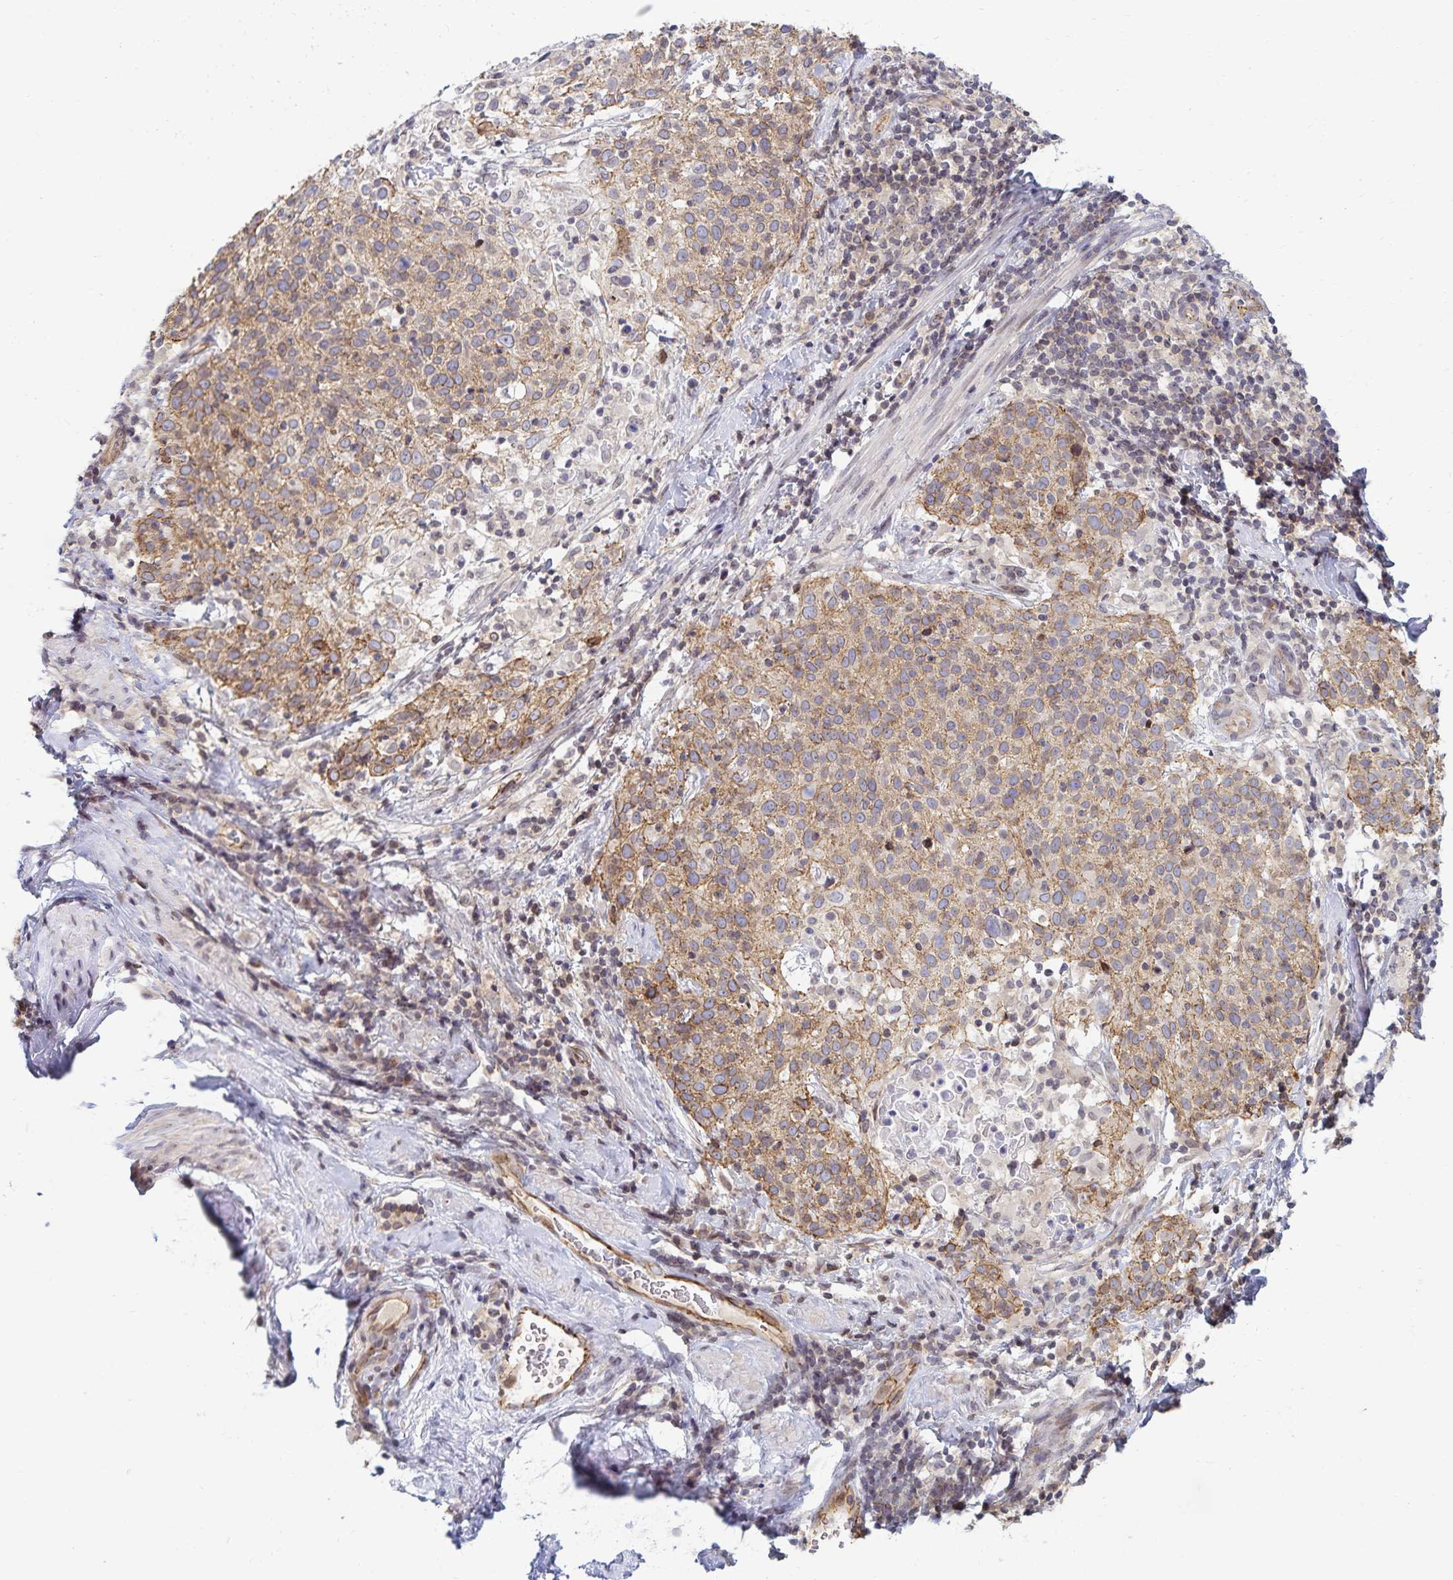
{"staining": {"intensity": "weak", "quantity": ">75%", "location": "cytoplasmic/membranous"}, "tissue": "cervical cancer", "cell_type": "Tumor cells", "image_type": "cancer", "snomed": [{"axis": "morphology", "description": "Squamous cell carcinoma, NOS"}, {"axis": "topography", "description": "Cervix"}], "caption": "Human cervical cancer stained with a brown dye displays weak cytoplasmic/membranous positive staining in approximately >75% of tumor cells.", "gene": "RAB9B", "patient": {"sex": "female", "age": 61}}